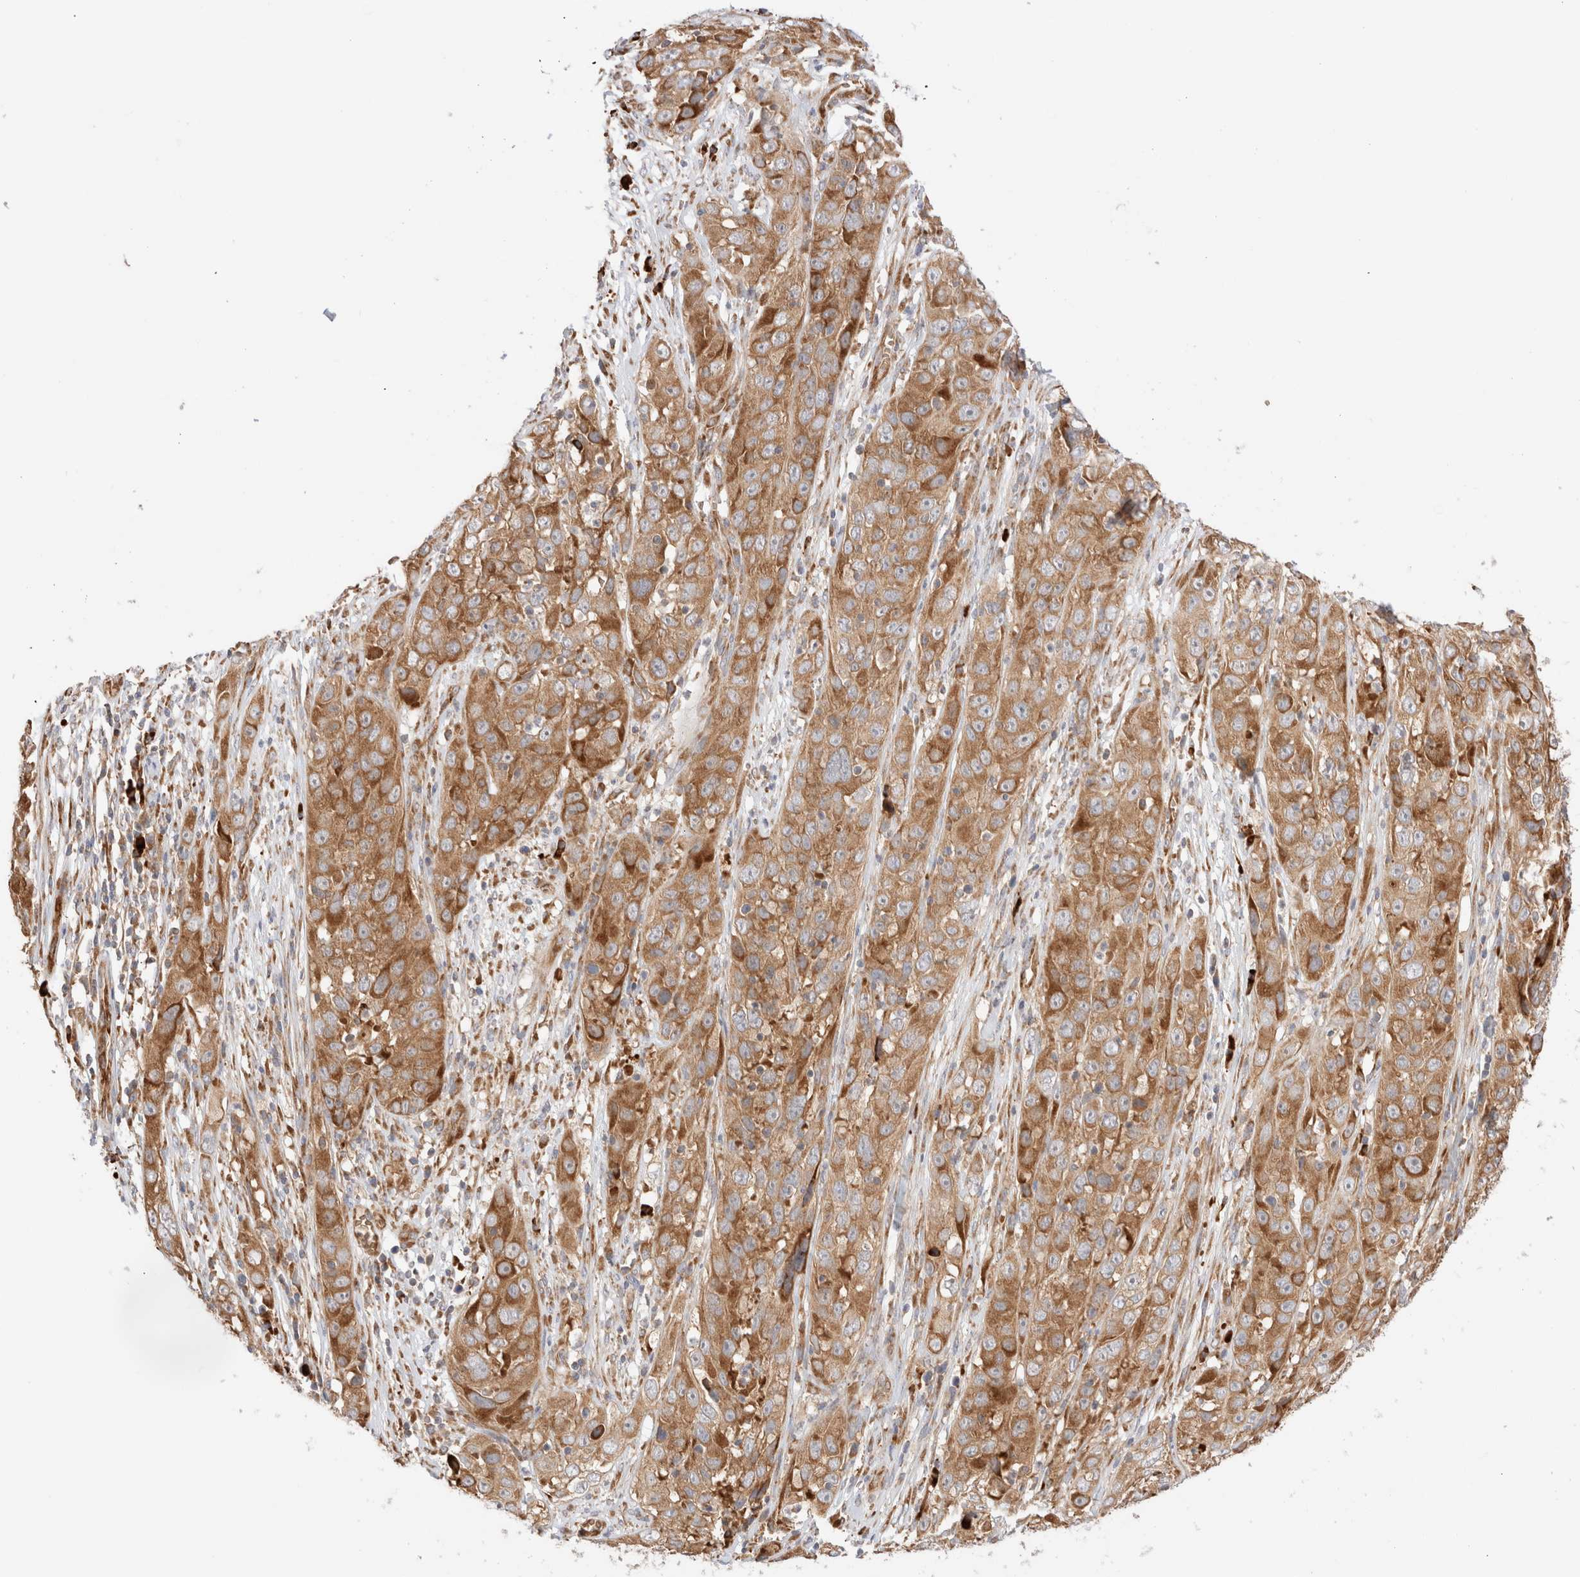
{"staining": {"intensity": "moderate", "quantity": ">75%", "location": "cytoplasmic/membranous"}, "tissue": "cervical cancer", "cell_type": "Tumor cells", "image_type": "cancer", "snomed": [{"axis": "morphology", "description": "Squamous cell carcinoma, NOS"}, {"axis": "topography", "description": "Cervix"}], "caption": "Protein staining of cervical cancer tissue displays moderate cytoplasmic/membranous positivity in approximately >75% of tumor cells.", "gene": "UTS2B", "patient": {"sex": "female", "age": 32}}